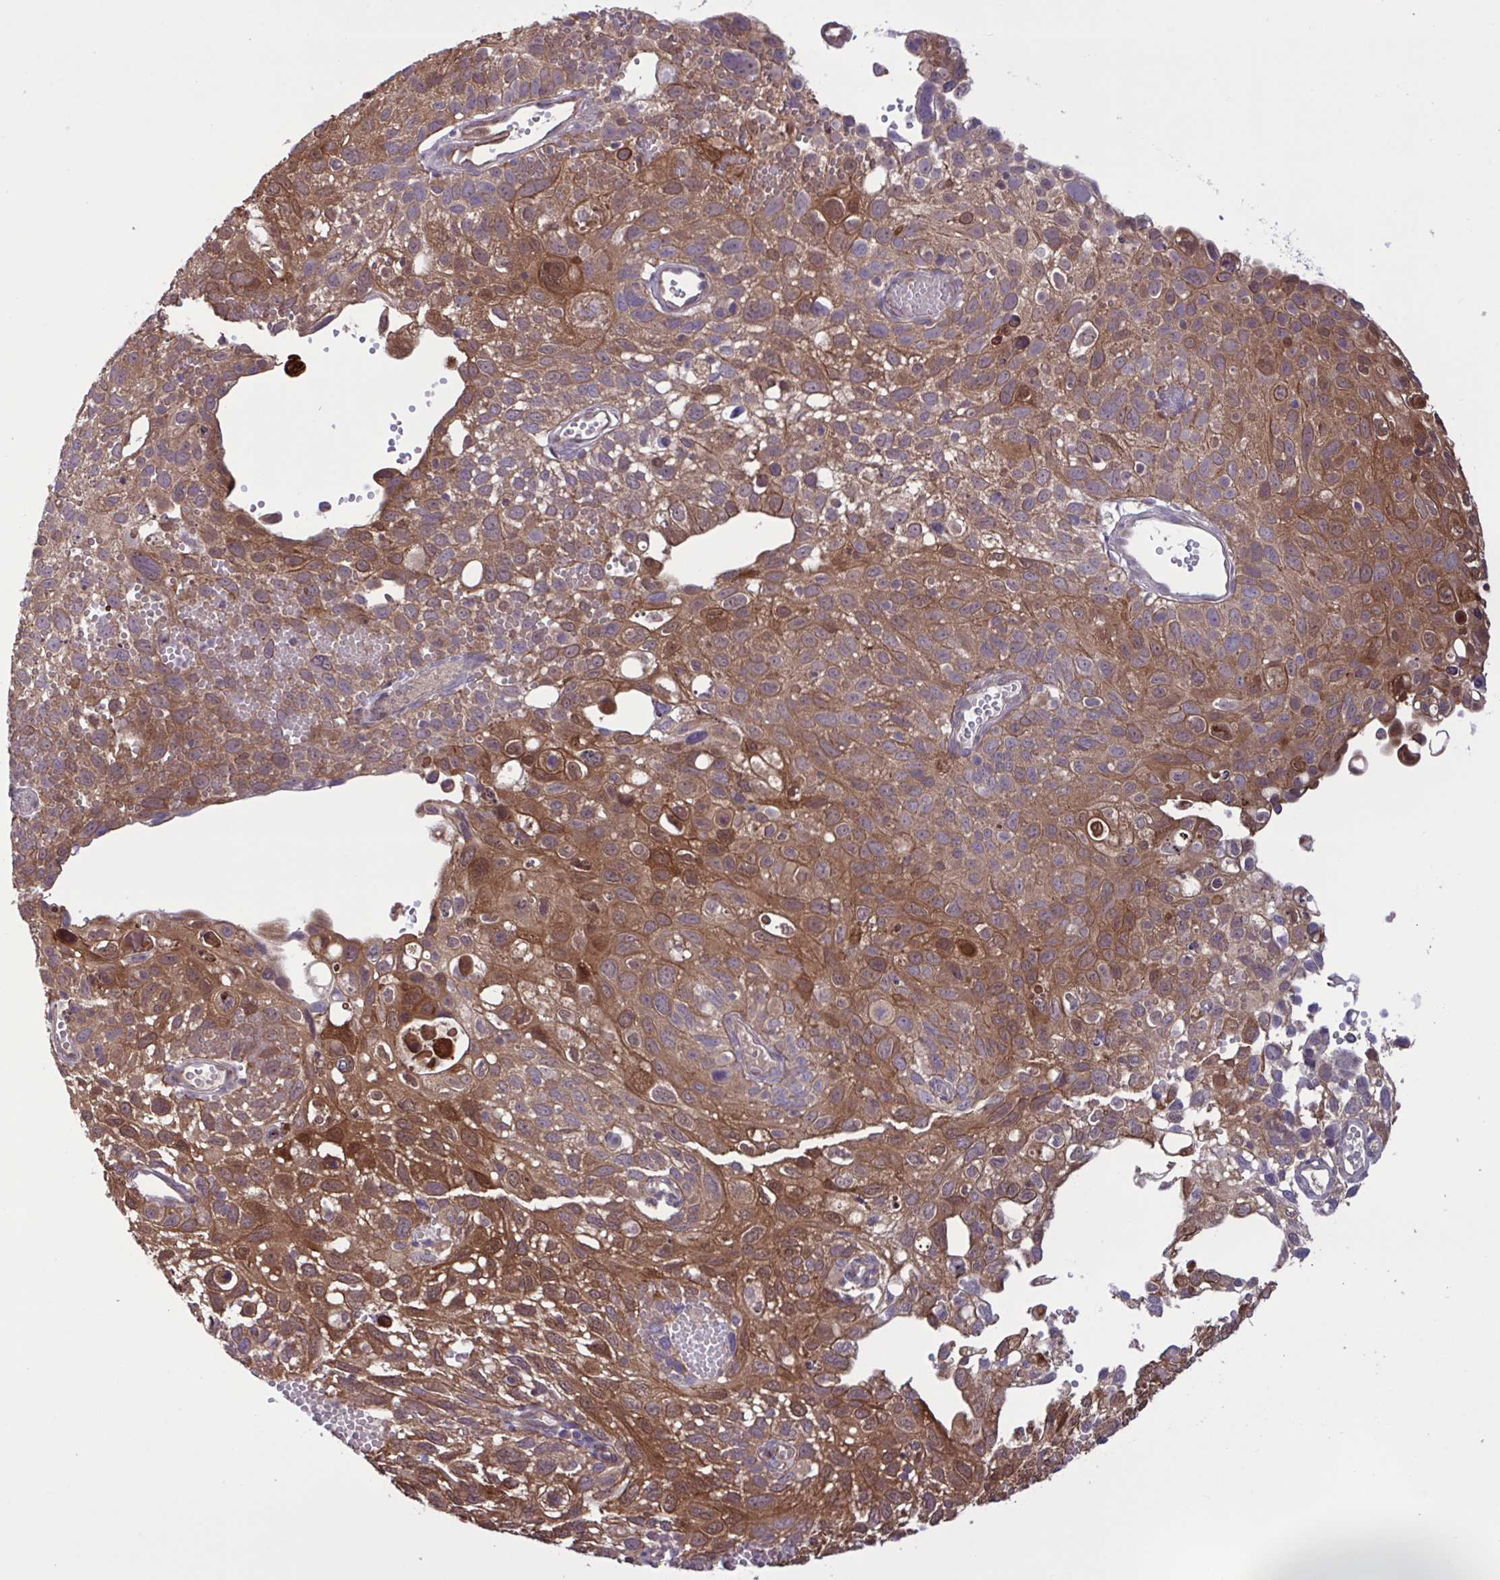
{"staining": {"intensity": "moderate", "quantity": ">75%", "location": "cytoplasmic/membranous,nuclear"}, "tissue": "cervical cancer", "cell_type": "Tumor cells", "image_type": "cancer", "snomed": [{"axis": "morphology", "description": "Squamous cell carcinoma, NOS"}, {"axis": "topography", "description": "Cervix"}], "caption": "Immunohistochemistry (IHC) (DAB (3,3'-diaminobenzidine)) staining of squamous cell carcinoma (cervical) demonstrates moderate cytoplasmic/membranous and nuclear protein staining in about >75% of tumor cells.", "gene": "GLTP", "patient": {"sex": "female", "age": 70}}